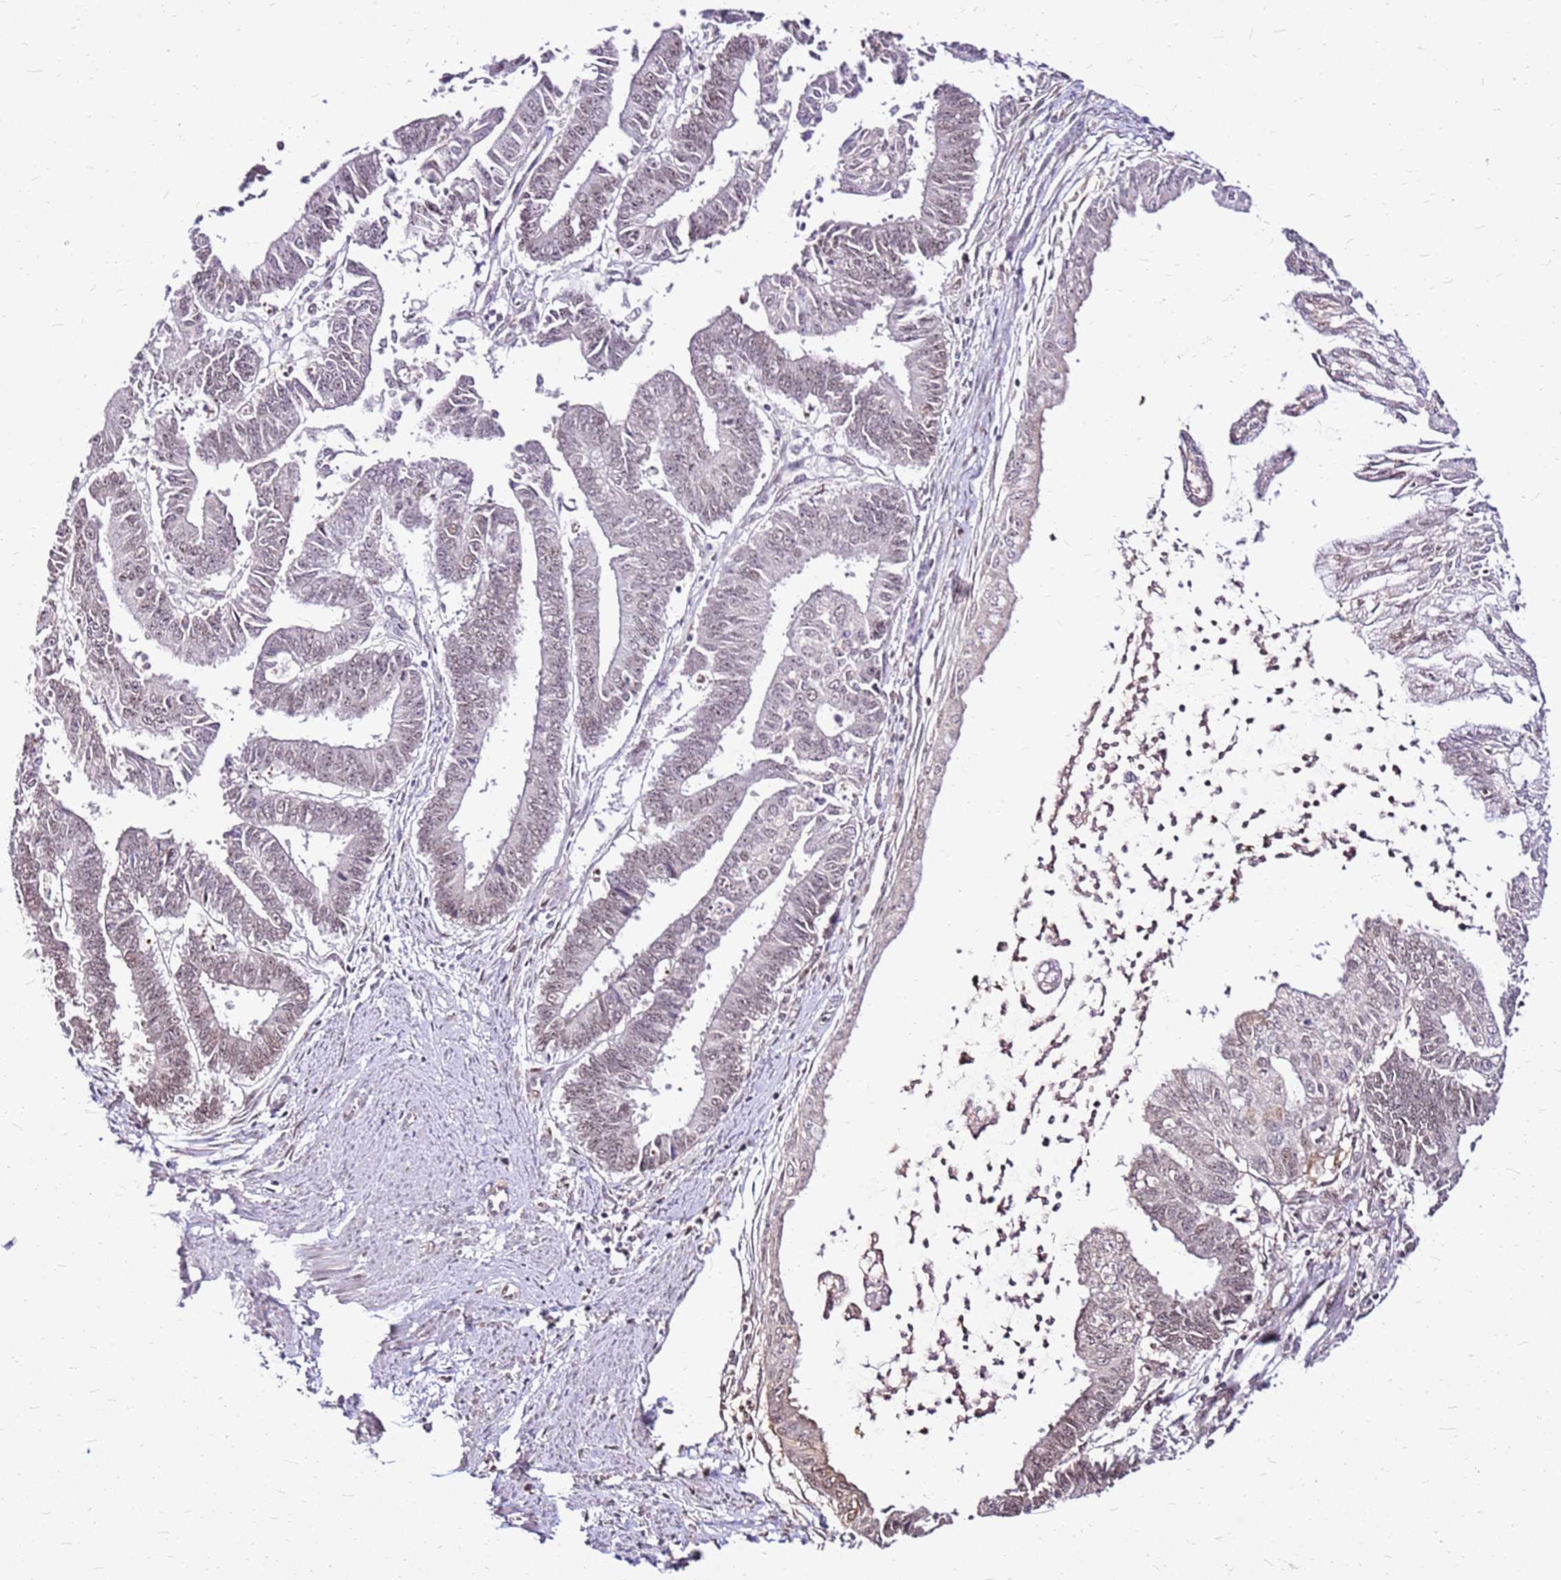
{"staining": {"intensity": "weak", "quantity": "<25%", "location": "cytoplasmic/membranous"}, "tissue": "endometrial cancer", "cell_type": "Tumor cells", "image_type": "cancer", "snomed": [{"axis": "morphology", "description": "Adenocarcinoma, NOS"}, {"axis": "topography", "description": "Endometrium"}], "caption": "A high-resolution micrograph shows IHC staining of endometrial adenocarcinoma, which shows no significant staining in tumor cells.", "gene": "ALDH1A3", "patient": {"sex": "female", "age": 73}}